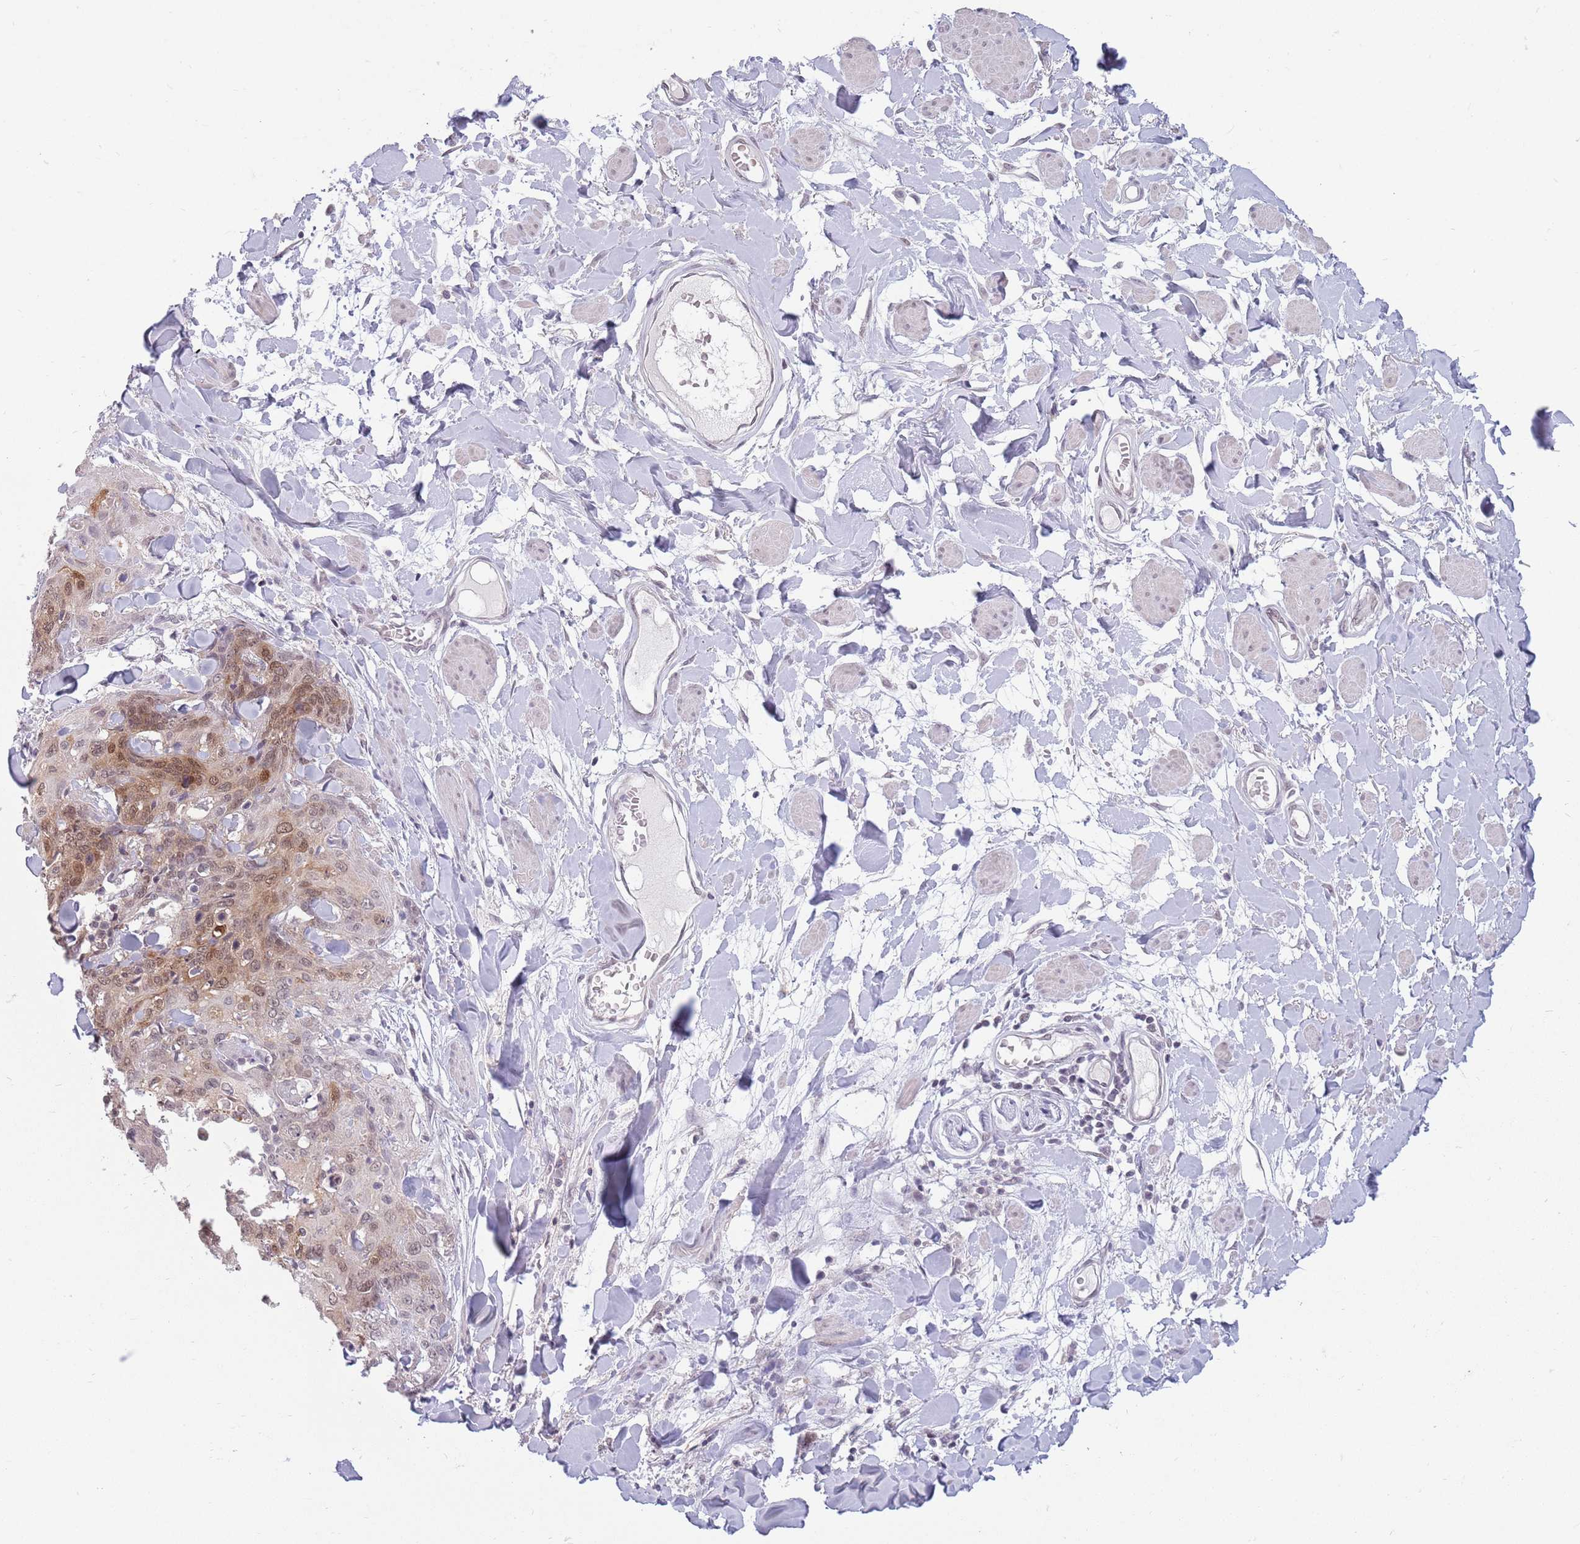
{"staining": {"intensity": "moderate", "quantity": ">75%", "location": "cytoplasmic/membranous,nuclear"}, "tissue": "skin cancer", "cell_type": "Tumor cells", "image_type": "cancer", "snomed": [{"axis": "morphology", "description": "Squamous cell carcinoma, NOS"}, {"axis": "topography", "description": "Skin"}, {"axis": "topography", "description": "Vulva"}], "caption": "IHC of human skin cancer (squamous cell carcinoma) exhibits medium levels of moderate cytoplasmic/membranous and nuclear positivity in approximately >75% of tumor cells.", "gene": "ZNF574", "patient": {"sex": "female", "age": 85}}